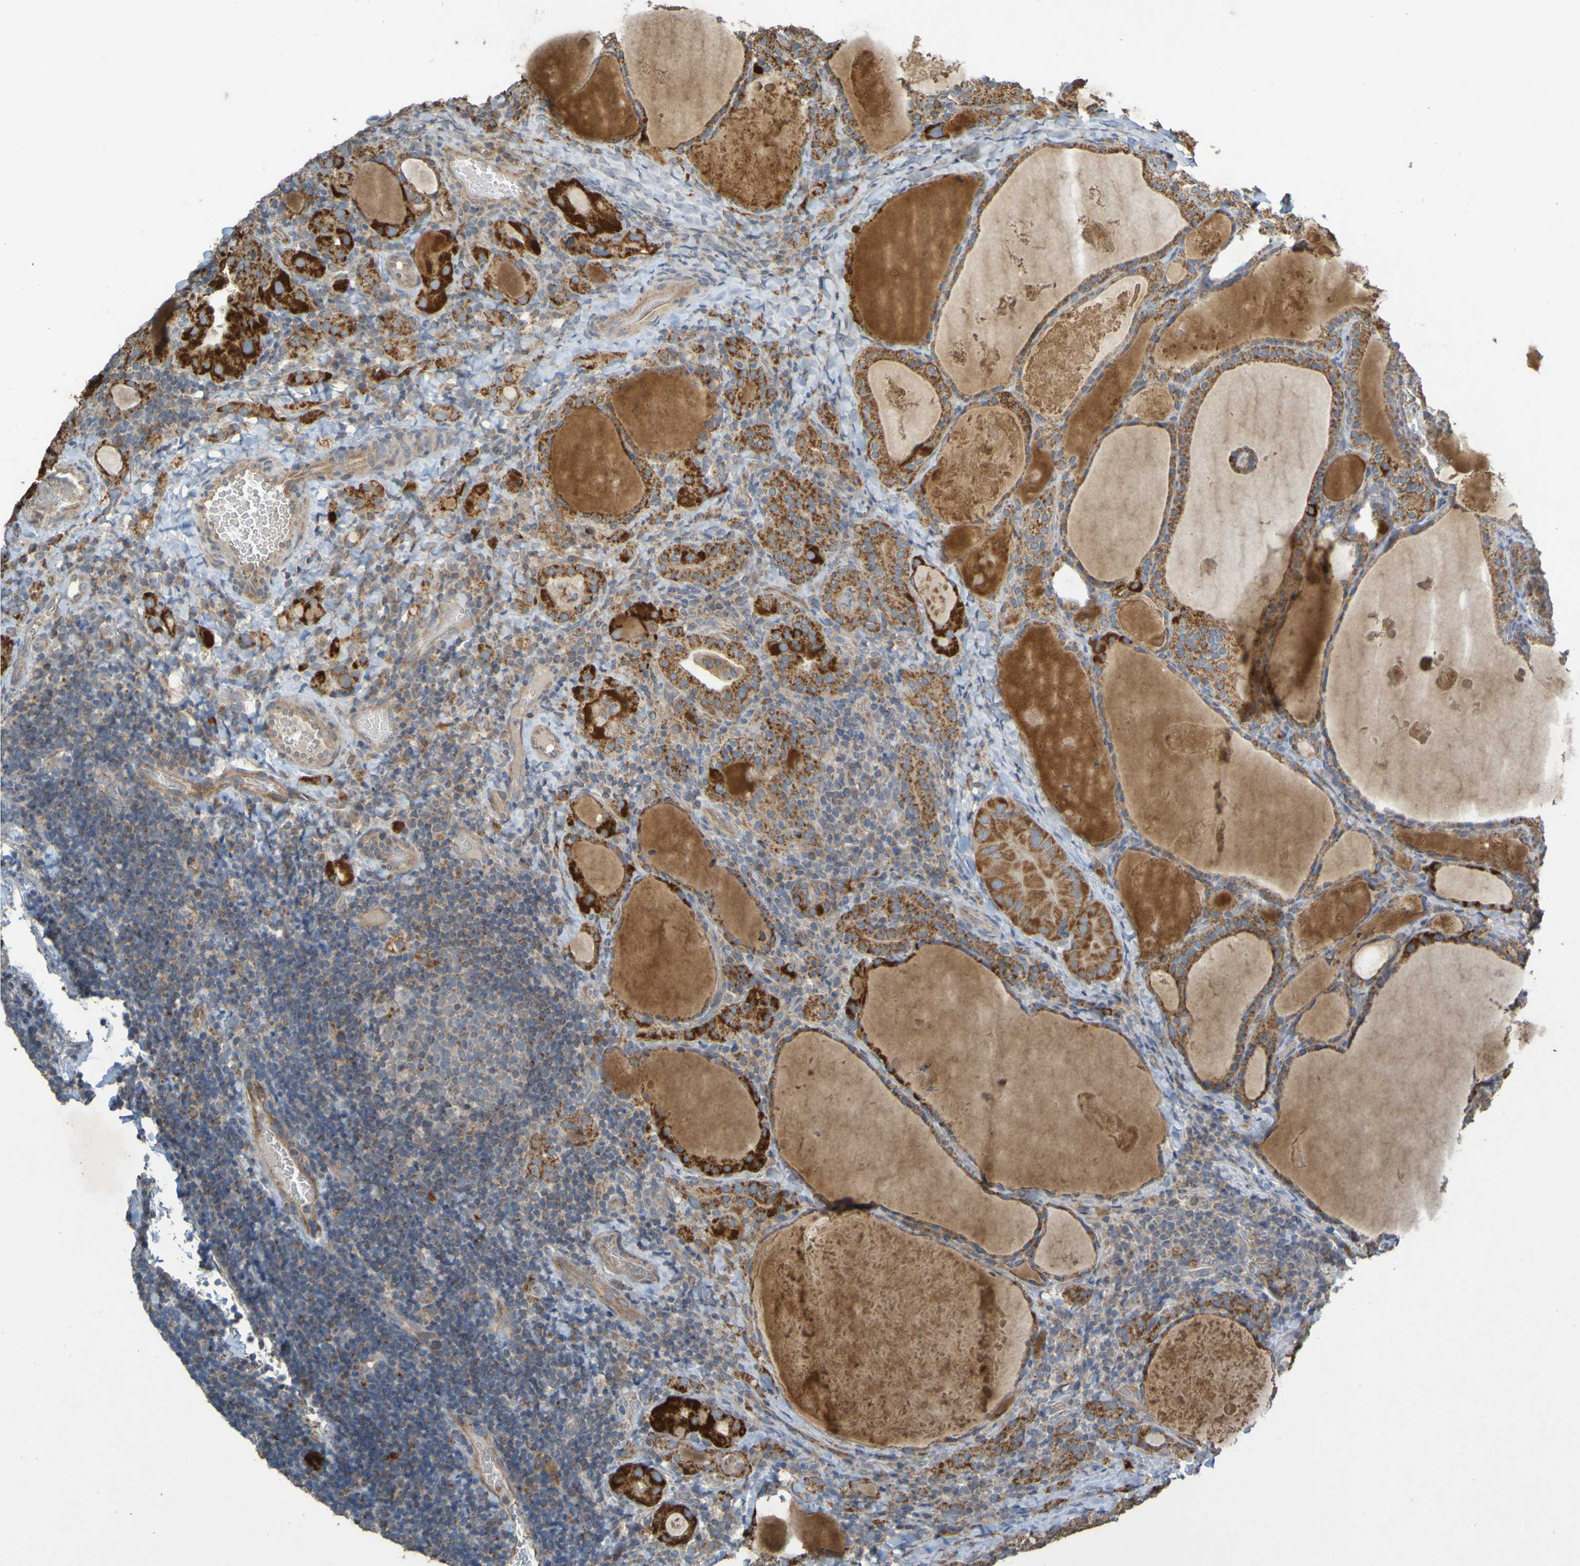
{"staining": {"intensity": "strong", "quantity": ">75%", "location": "cytoplasmic/membranous"}, "tissue": "thyroid cancer", "cell_type": "Tumor cells", "image_type": "cancer", "snomed": [{"axis": "morphology", "description": "Papillary adenocarcinoma, NOS"}, {"axis": "topography", "description": "Thyroid gland"}], "caption": "A high amount of strong cytoplasmic/membranous expression is appreciated in approximately >75% of tumor cells in papillary adenocarcinoma (thyroid) tissue. The staining was performed using DAB (3,3'-diaminobenzidine) to visualize the protein expression in brown, while the nuclei were stained in blue with hematoxylin (Magnification: 20x).", "gene": "B3GAT2", "patient": {"sex": "female", "age": 42}}